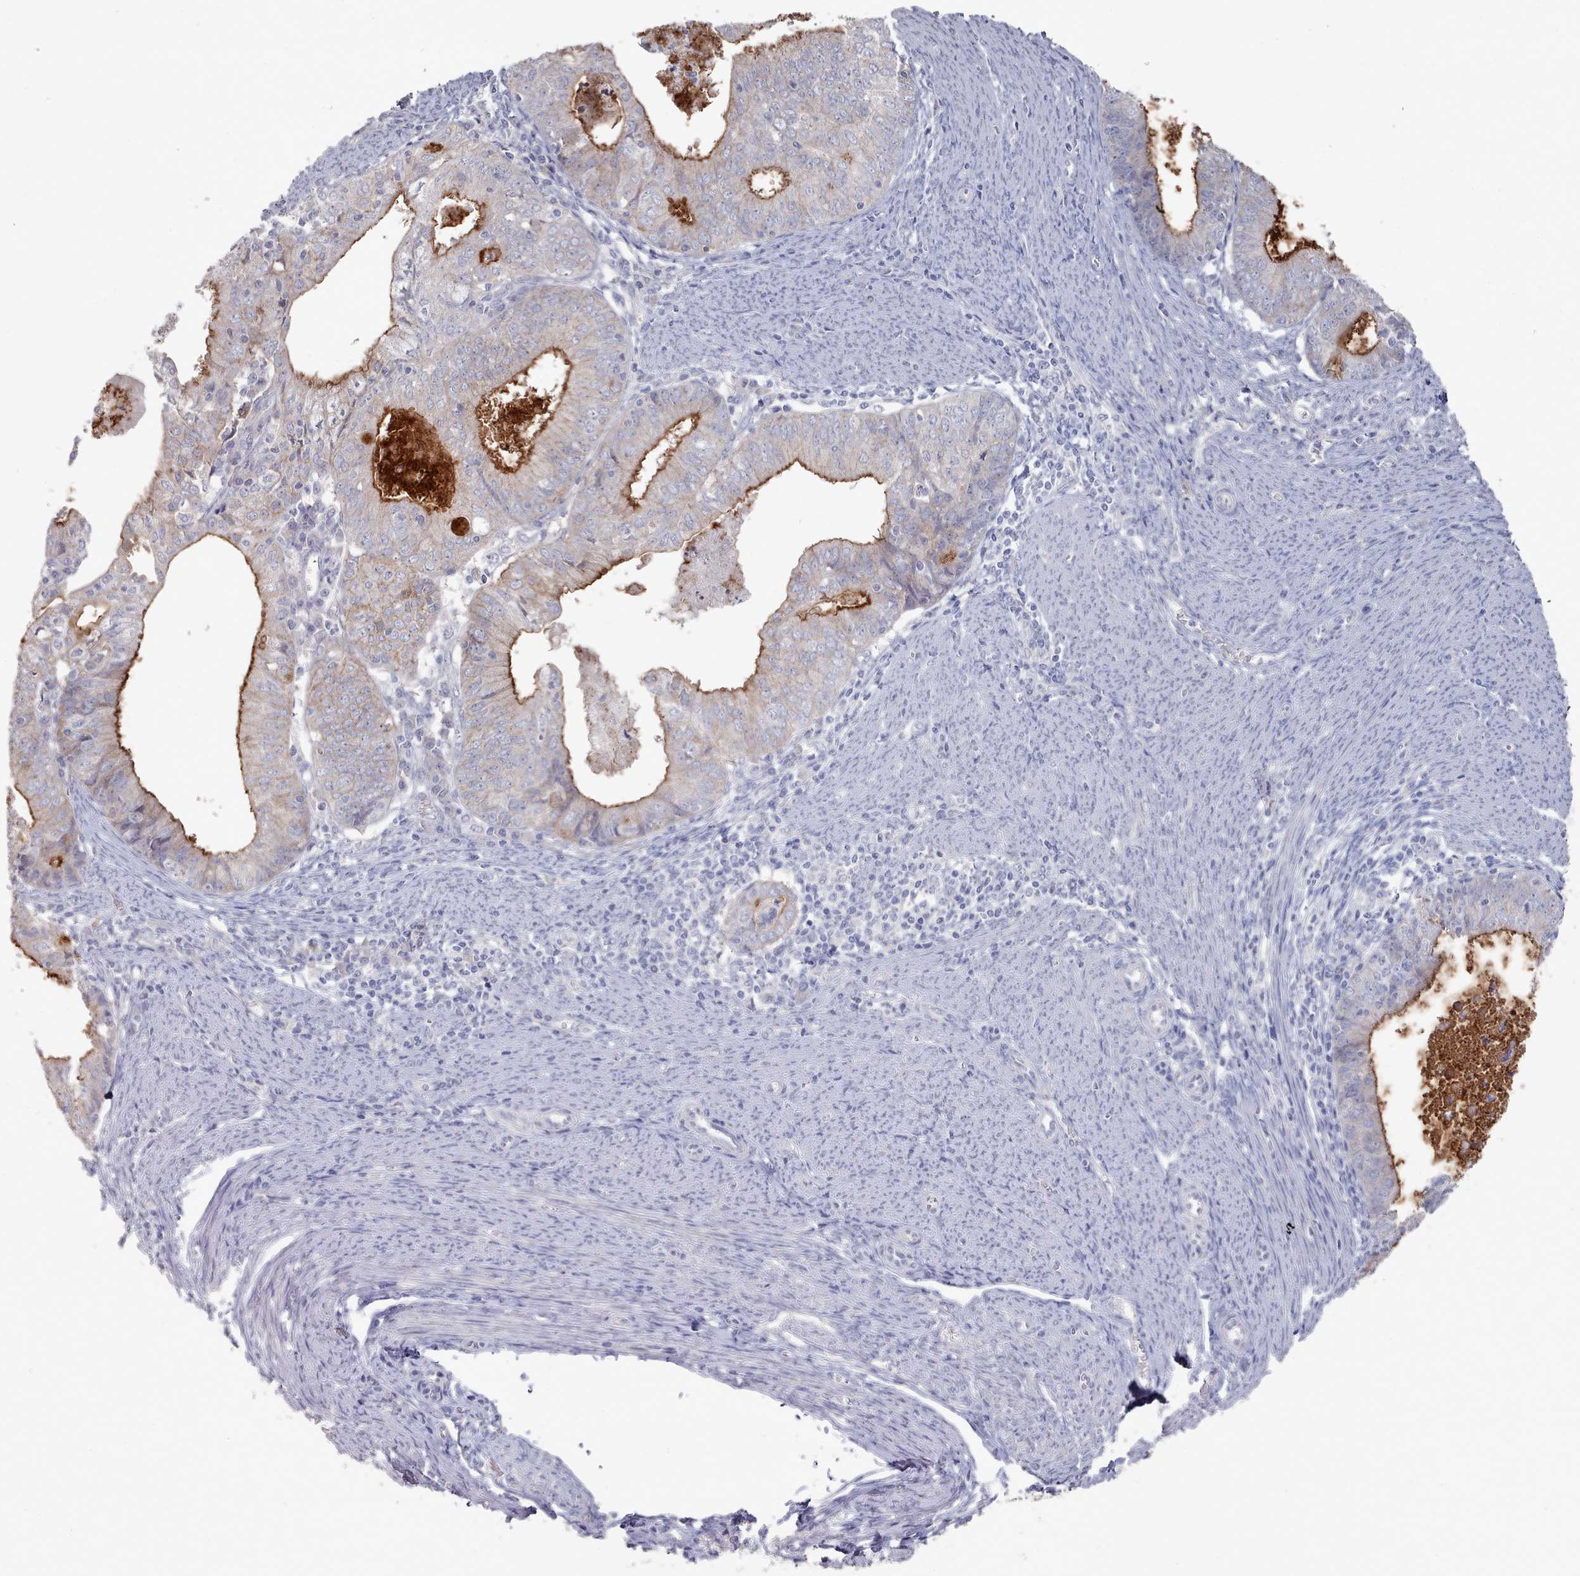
{"staining": {"intensity": "strong", "quantity": "25%-75%", "location": "cytoplasmic/membranous"}, "tissue": "endometrial cancer", "cell_type": "Tumor cells", "image_type": "cancer", "snomed": [{"axis": "morphology", "description": "Adenocarcinoma, NOS"}, {"axis": "topography", "description": "Endometrium"}], "caption": "Immunohistochemistry (IHC) (DAB) staining of endometrial adenocarcinoma shows strong cytoplasmic/membranous protein staining in about 25%-75% of tumor cells.", "gene": "PROM2", "patient": {"sex": "female", "age": 57}}